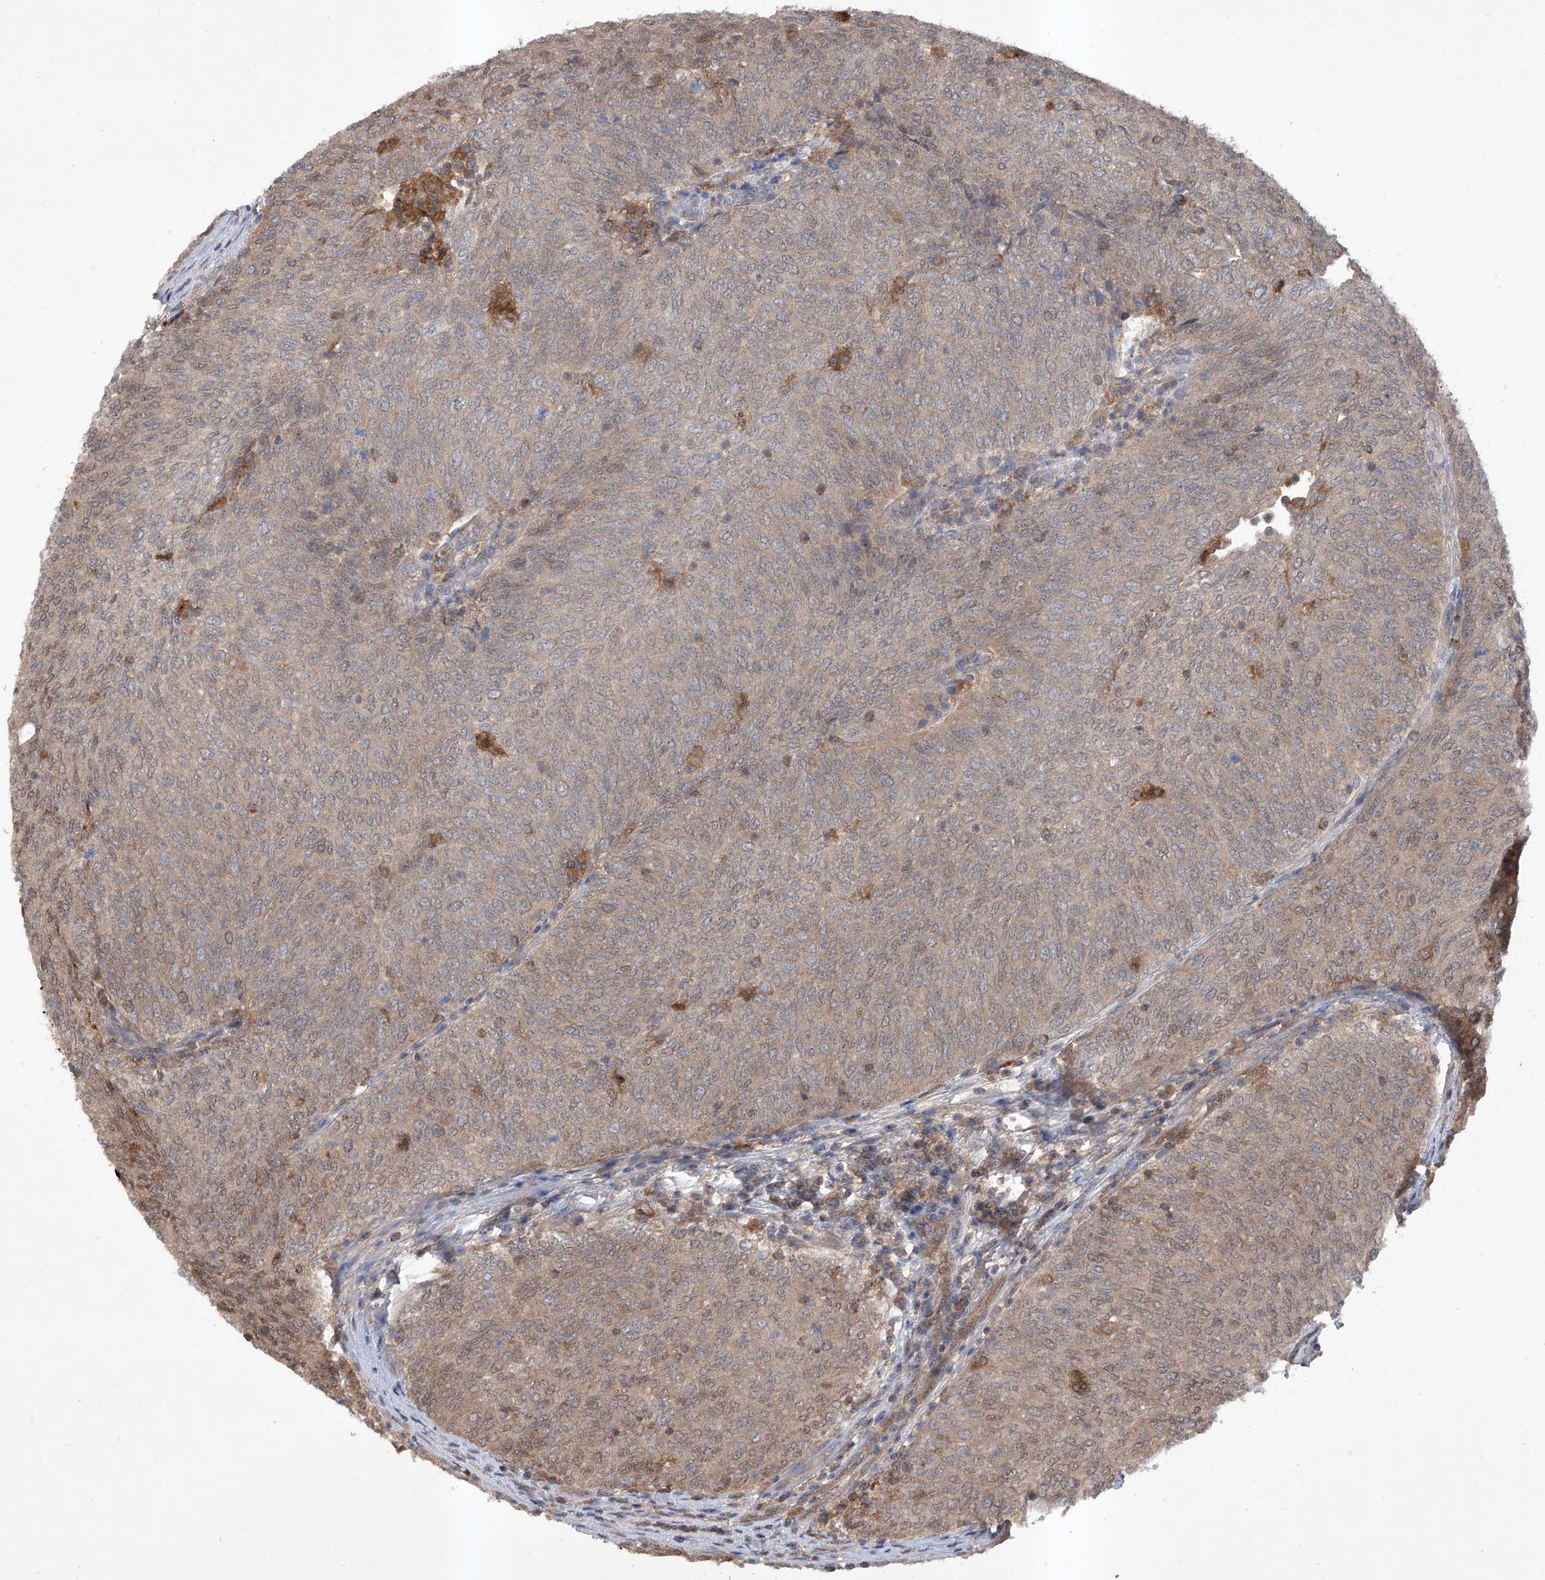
{"staining": {"intensity": "weak", "quantity": "25%-75%", "location": "cytoplasmic/membranous,nuclear"}, "tissue": "urothelial cancer", "cell_type": "Tumor cells", "image_type": "cancer", "snomed": [{"axis": "morphology", "description": "Urothelial carcinoma, Low grade"}, {"axis": "topography", "description": "Urinary bladder"}], "caption": "Urothelial cancer tissue demonstrates weak cytoplasmic/membranous and nuclear staining in approximately 25%-75% of tumor cells, visualized by immunohistochemistry.", "gene": "HOXC8", "patient": {"sex": "female", "age": 79}}